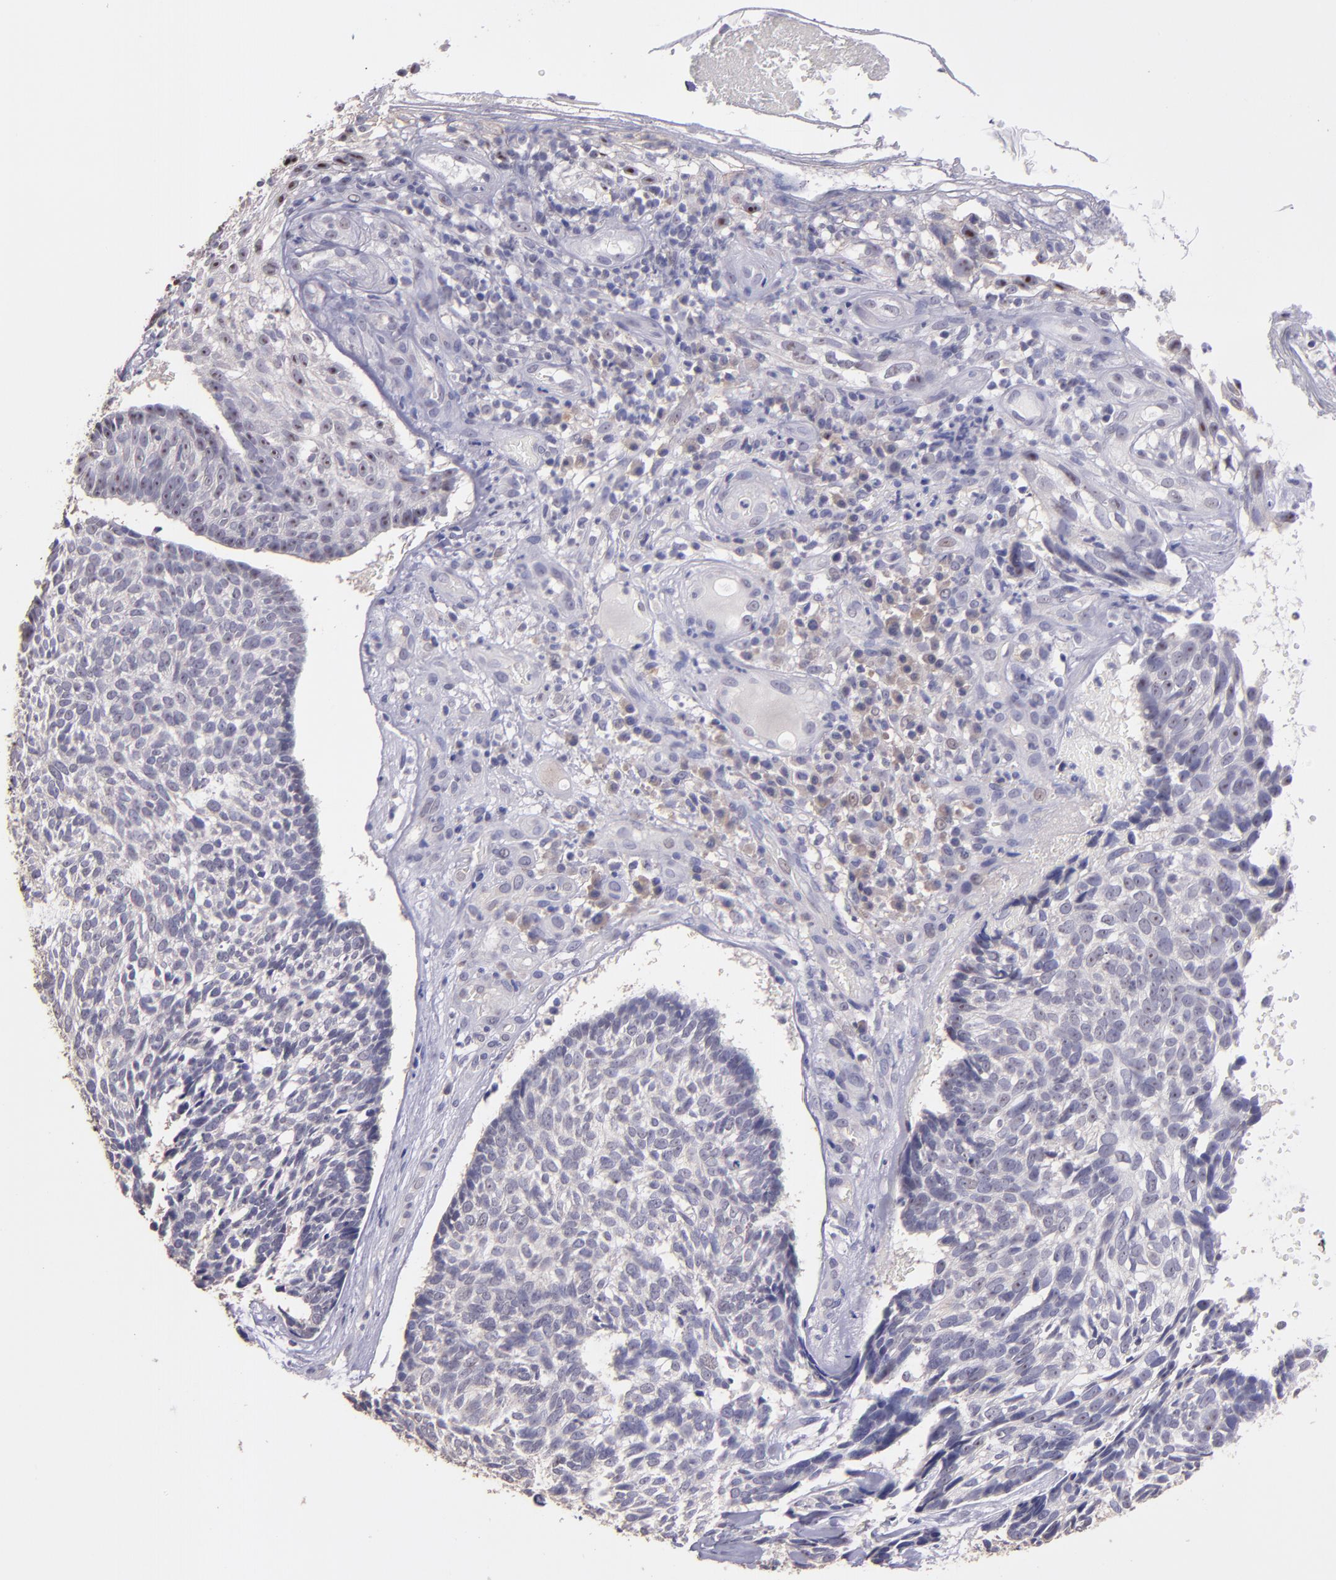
{"staining": {"intensity": "negative", "quantity": "none", "location": "none"}, "tissue": "skin cancer", "cell_type": "Tumor cells", "image_type": "cancer", "snomed": [{"axis": "morphology", "description": "Basal cell carcinoma"}, {"axis": "topography", "description": "Skin"}], "caption": "The immunohistochemistry (IHC) micrograph has no significant positivity in tumor cells of basal cell carcinoma (skin) tissue.", "gene": "PAPPA", "patient": {"sex": "male", "age": 72}}